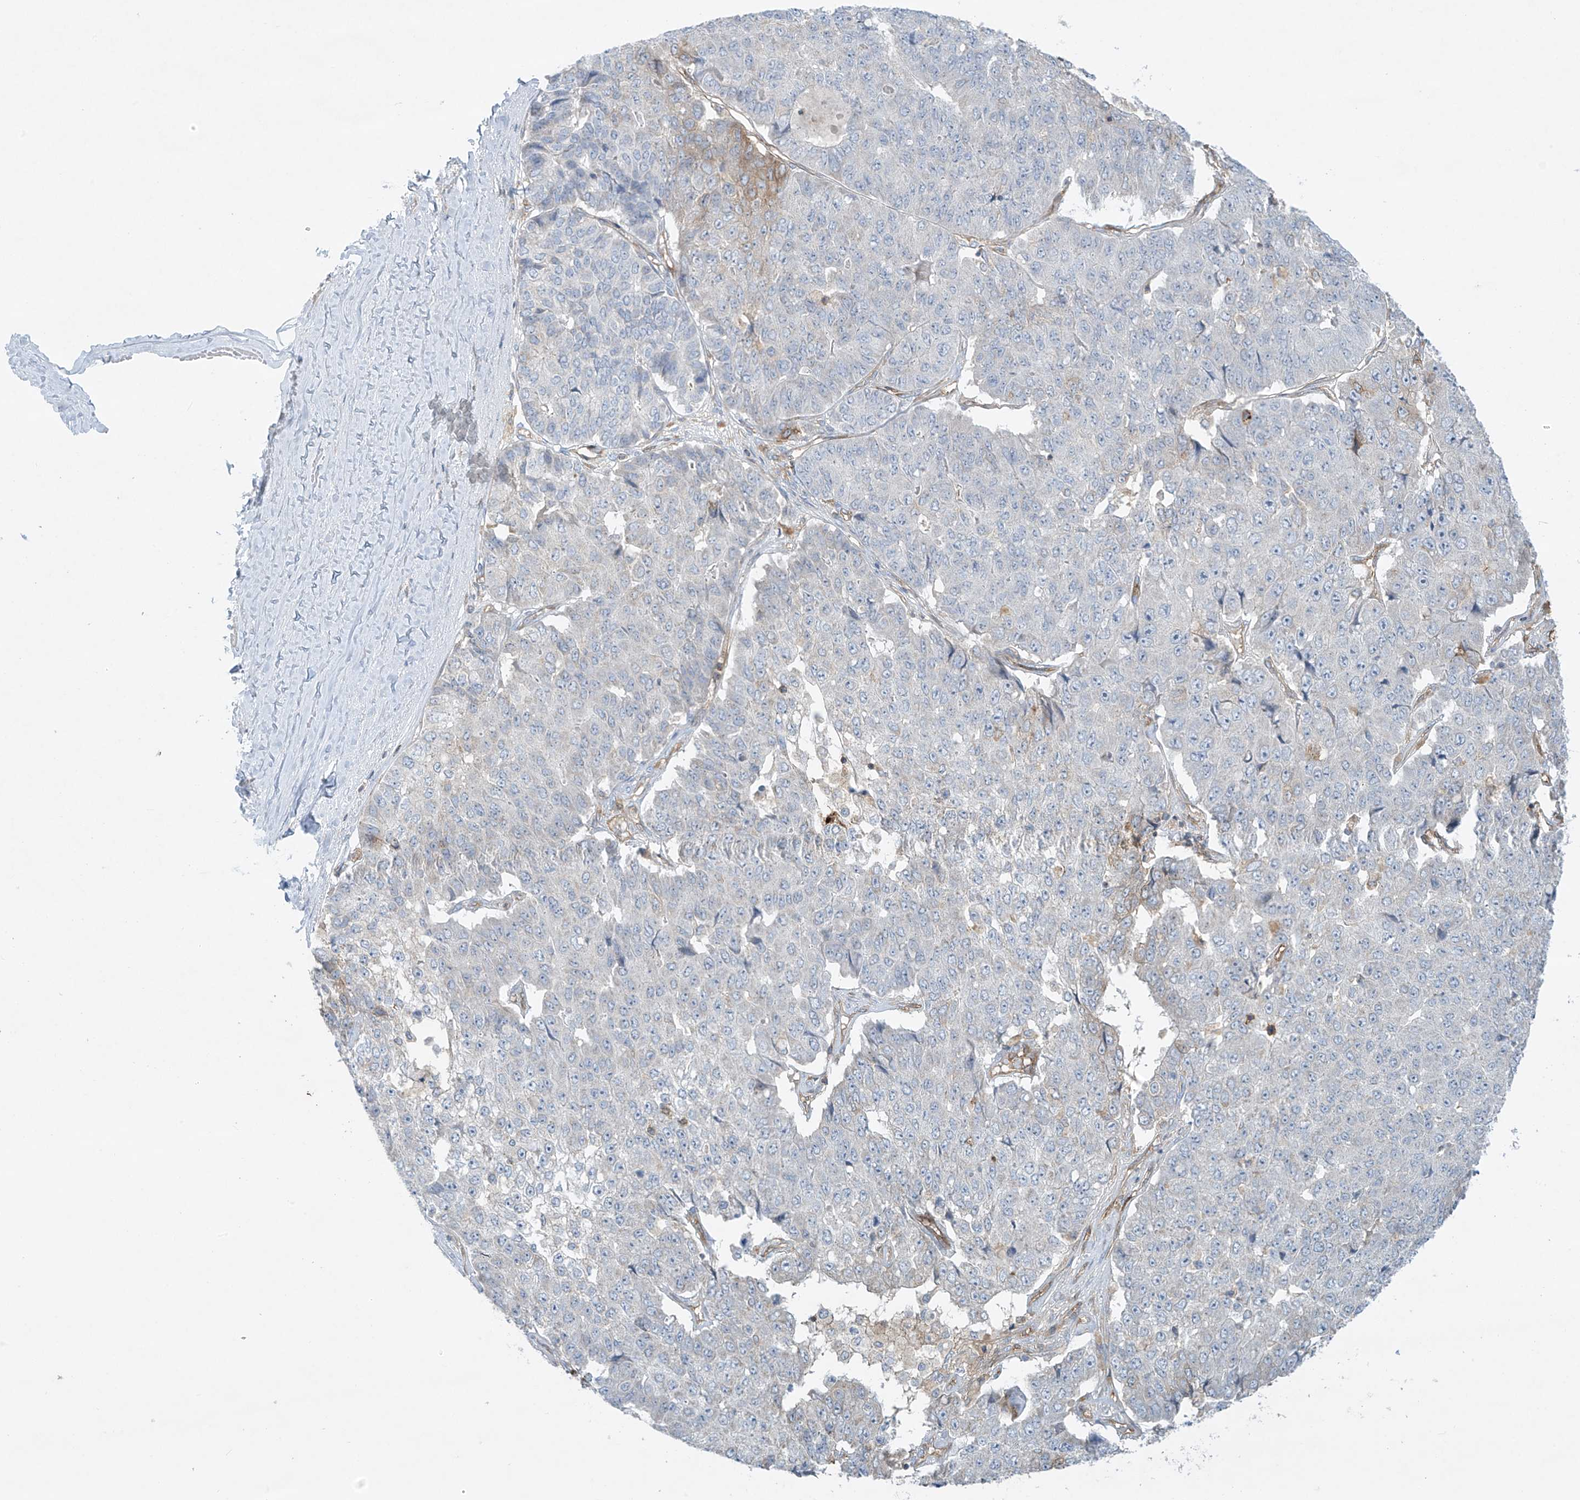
{"staining": {"intensity": "weak", "quantity": "<25%", "location": "cytoplasmic/membranous"}, "tissue": "pancreatic cancer", "cell_type": "Tumor cells", "image_type": "cancer", "snomed": [{"axis": "morphology", "description": "Adenocarcinoma, NOS"}, {"axis": "topography", "description": "Pancreas"}], "caption": "Immunohistochemical staining of human pancreatic cancer (adenocarcinoma) reveals no significant staining in tumor cells.", "gene": "HLA-E", "patient": {"sex": "male", "age": 50}}